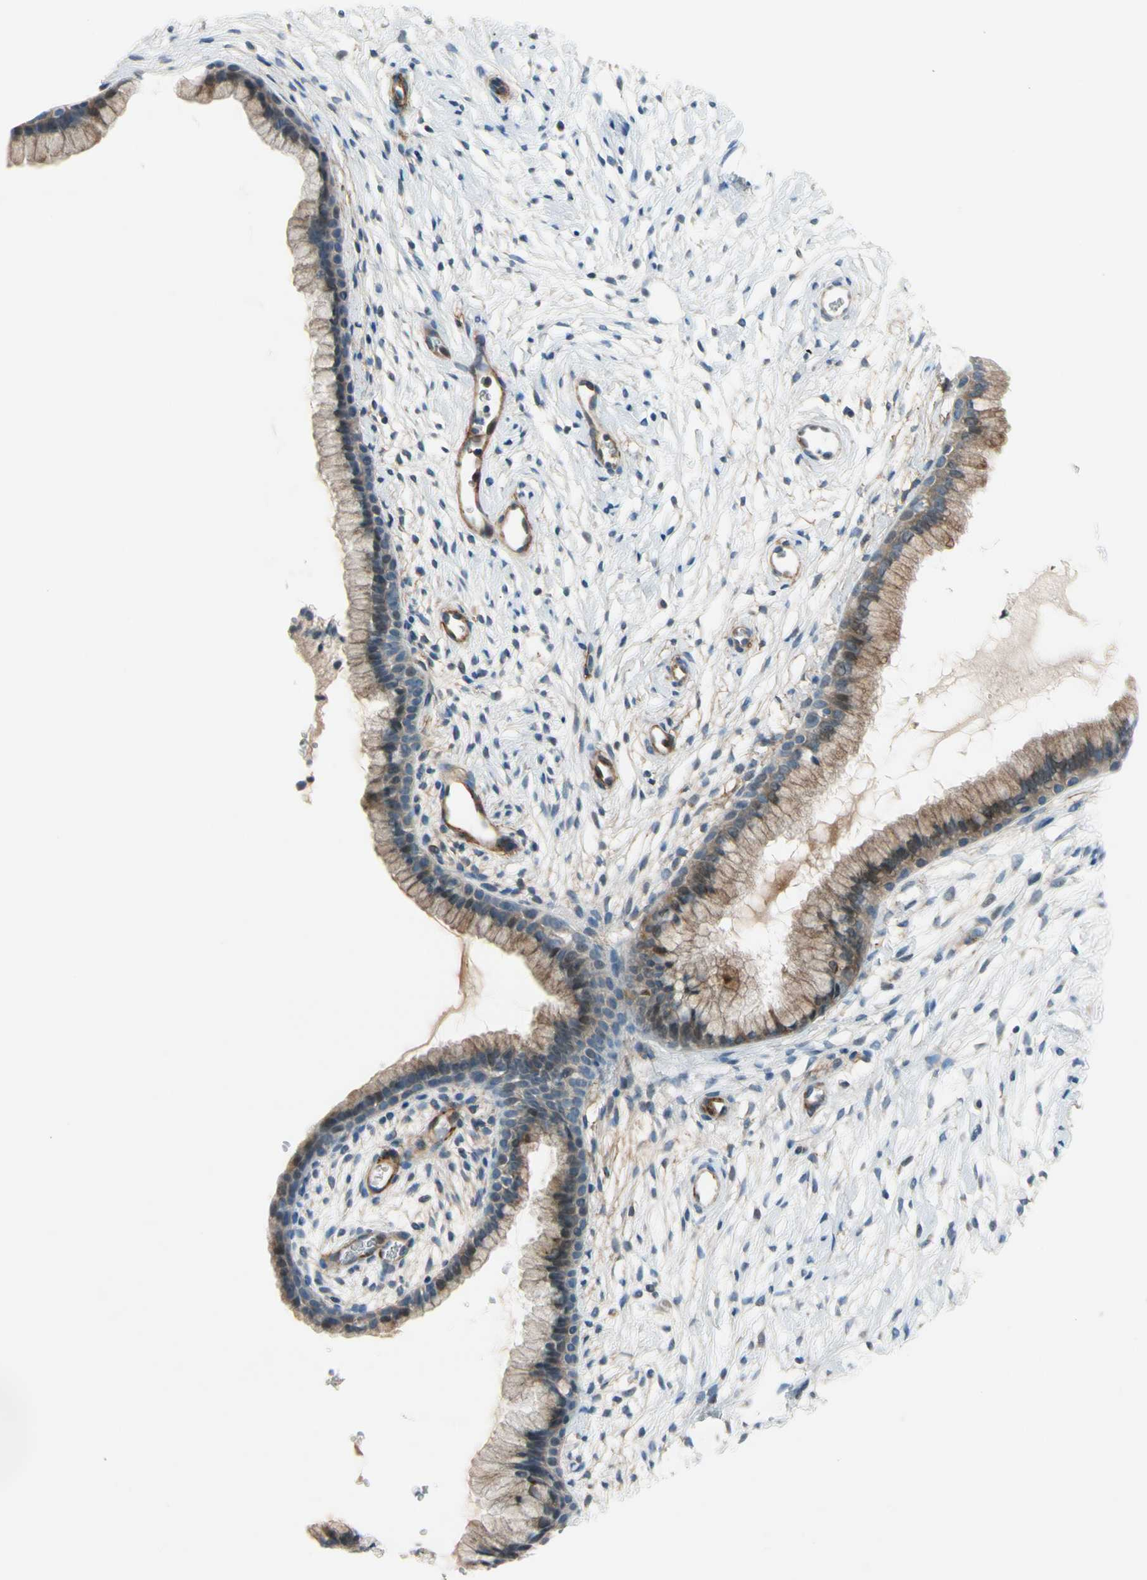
{"staining": {"intensity": "moderate", "quantity": "25%-75%", "location": "cytoplasmic/membranous"}, "tissue": "cervix", "cell_type": "Glandular cells", "image_type": "normal", "snomed": [{"axis": "morphology", "description": "Normal tissue, NOS"}, {"axis": "topography", "description": "Cervix"}], "caption": "Brown immunohistochemical staining in benign human cervix demonstrates moderate cytoplasmic/membranous expression in approximately 25%-75% of glandular cells.", "gene": "CFAP36", "patient": {"sex": "female", "age": 39}}